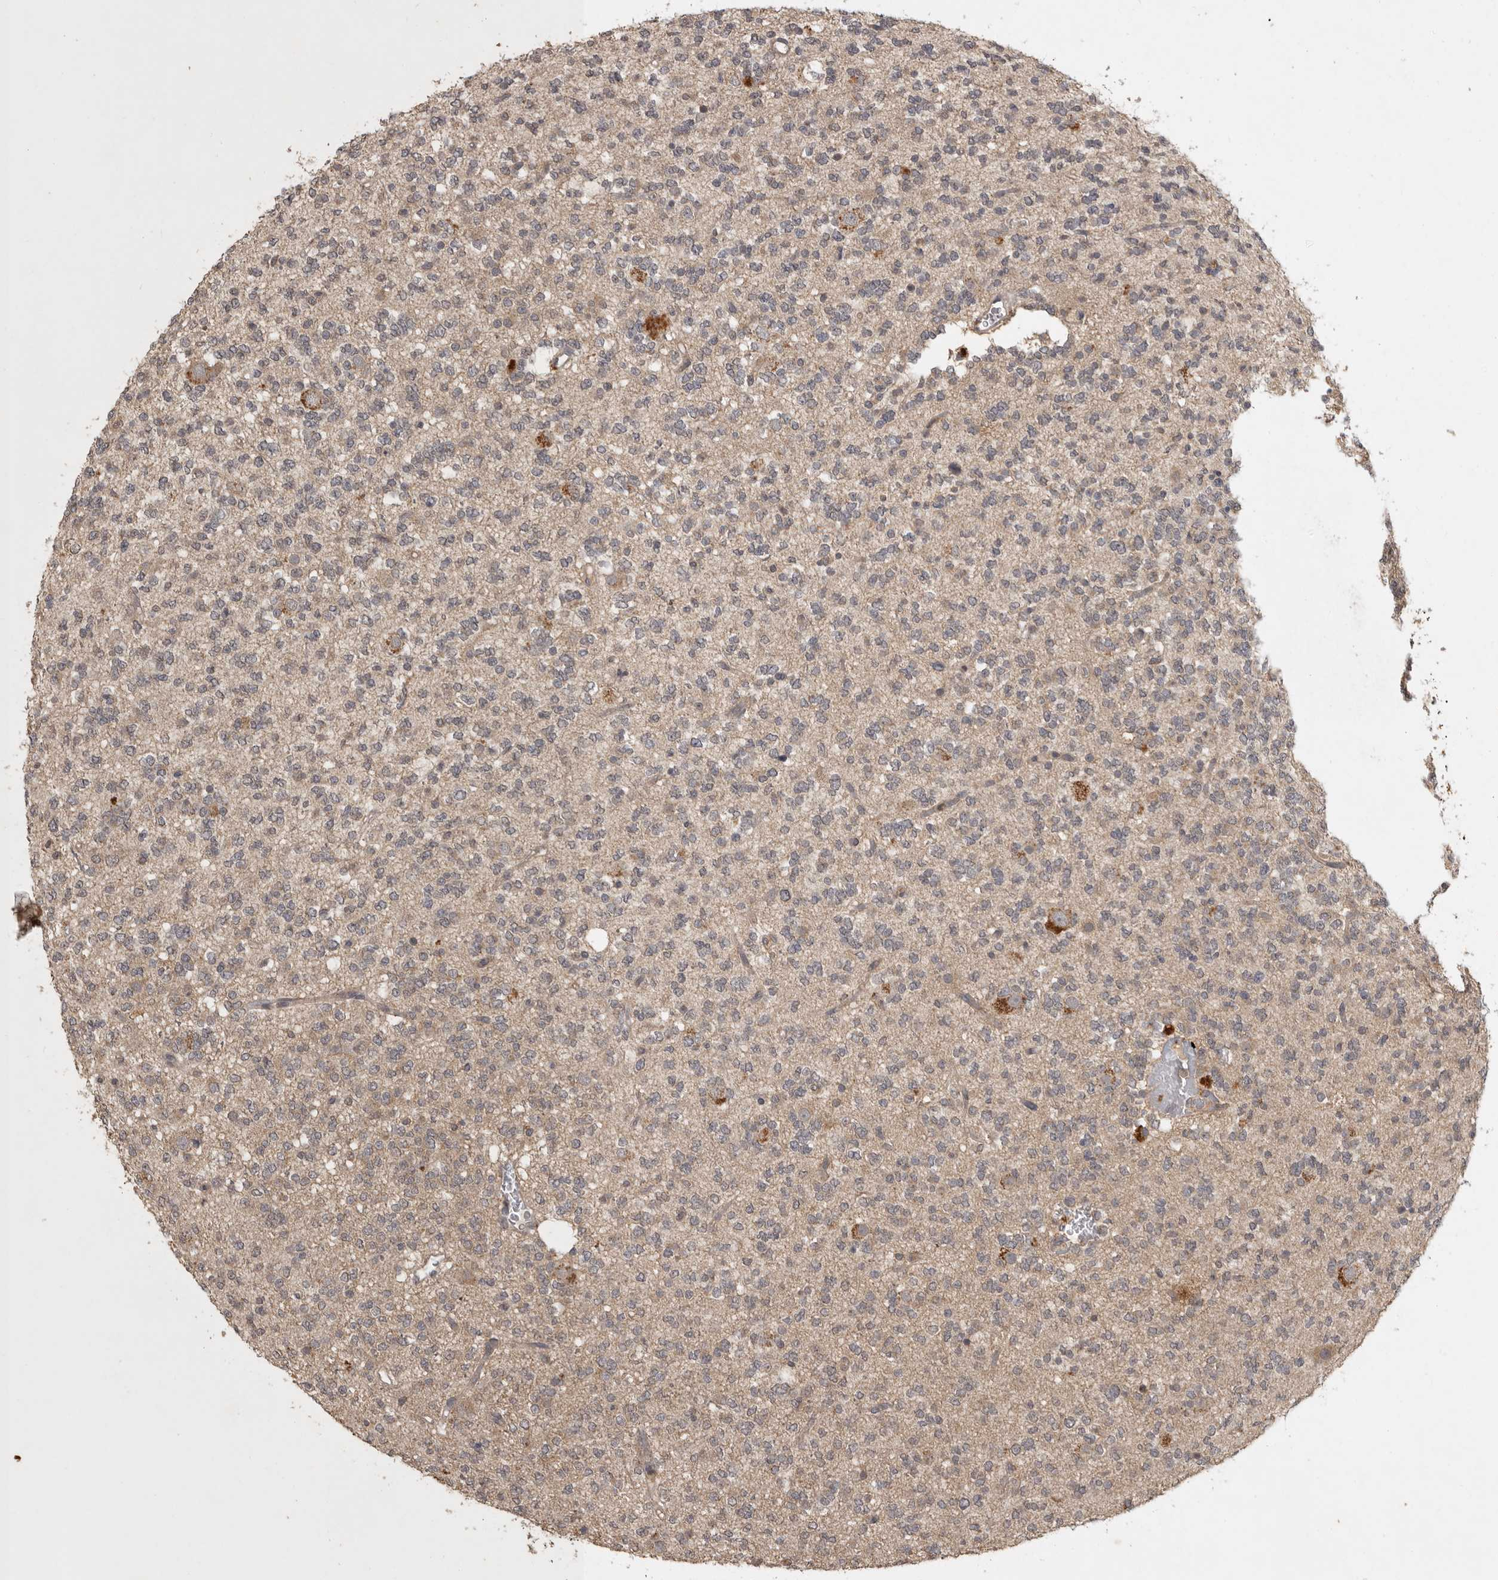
{"staining": {"intensity": "weak", "quantity": ">75%", "location": "cytoplasmic/membranous"}, "tissue": "glioma", "cell_type": "Tumor cells", "image_type": "cancer", "snomed": [{"axis": "morphology", "description": "Glioma, malignant, Low grade"}, {"axis": "topography", "description": "Brain"}], "caption": "This is a photomicrograph of immunohistochemistry staining of glioma, which shows weak expression in the cytoplasmic/membranous of tumor cells.", "gene": "ADAMTS4", "patient": {"sex": "male", "age": 38}}